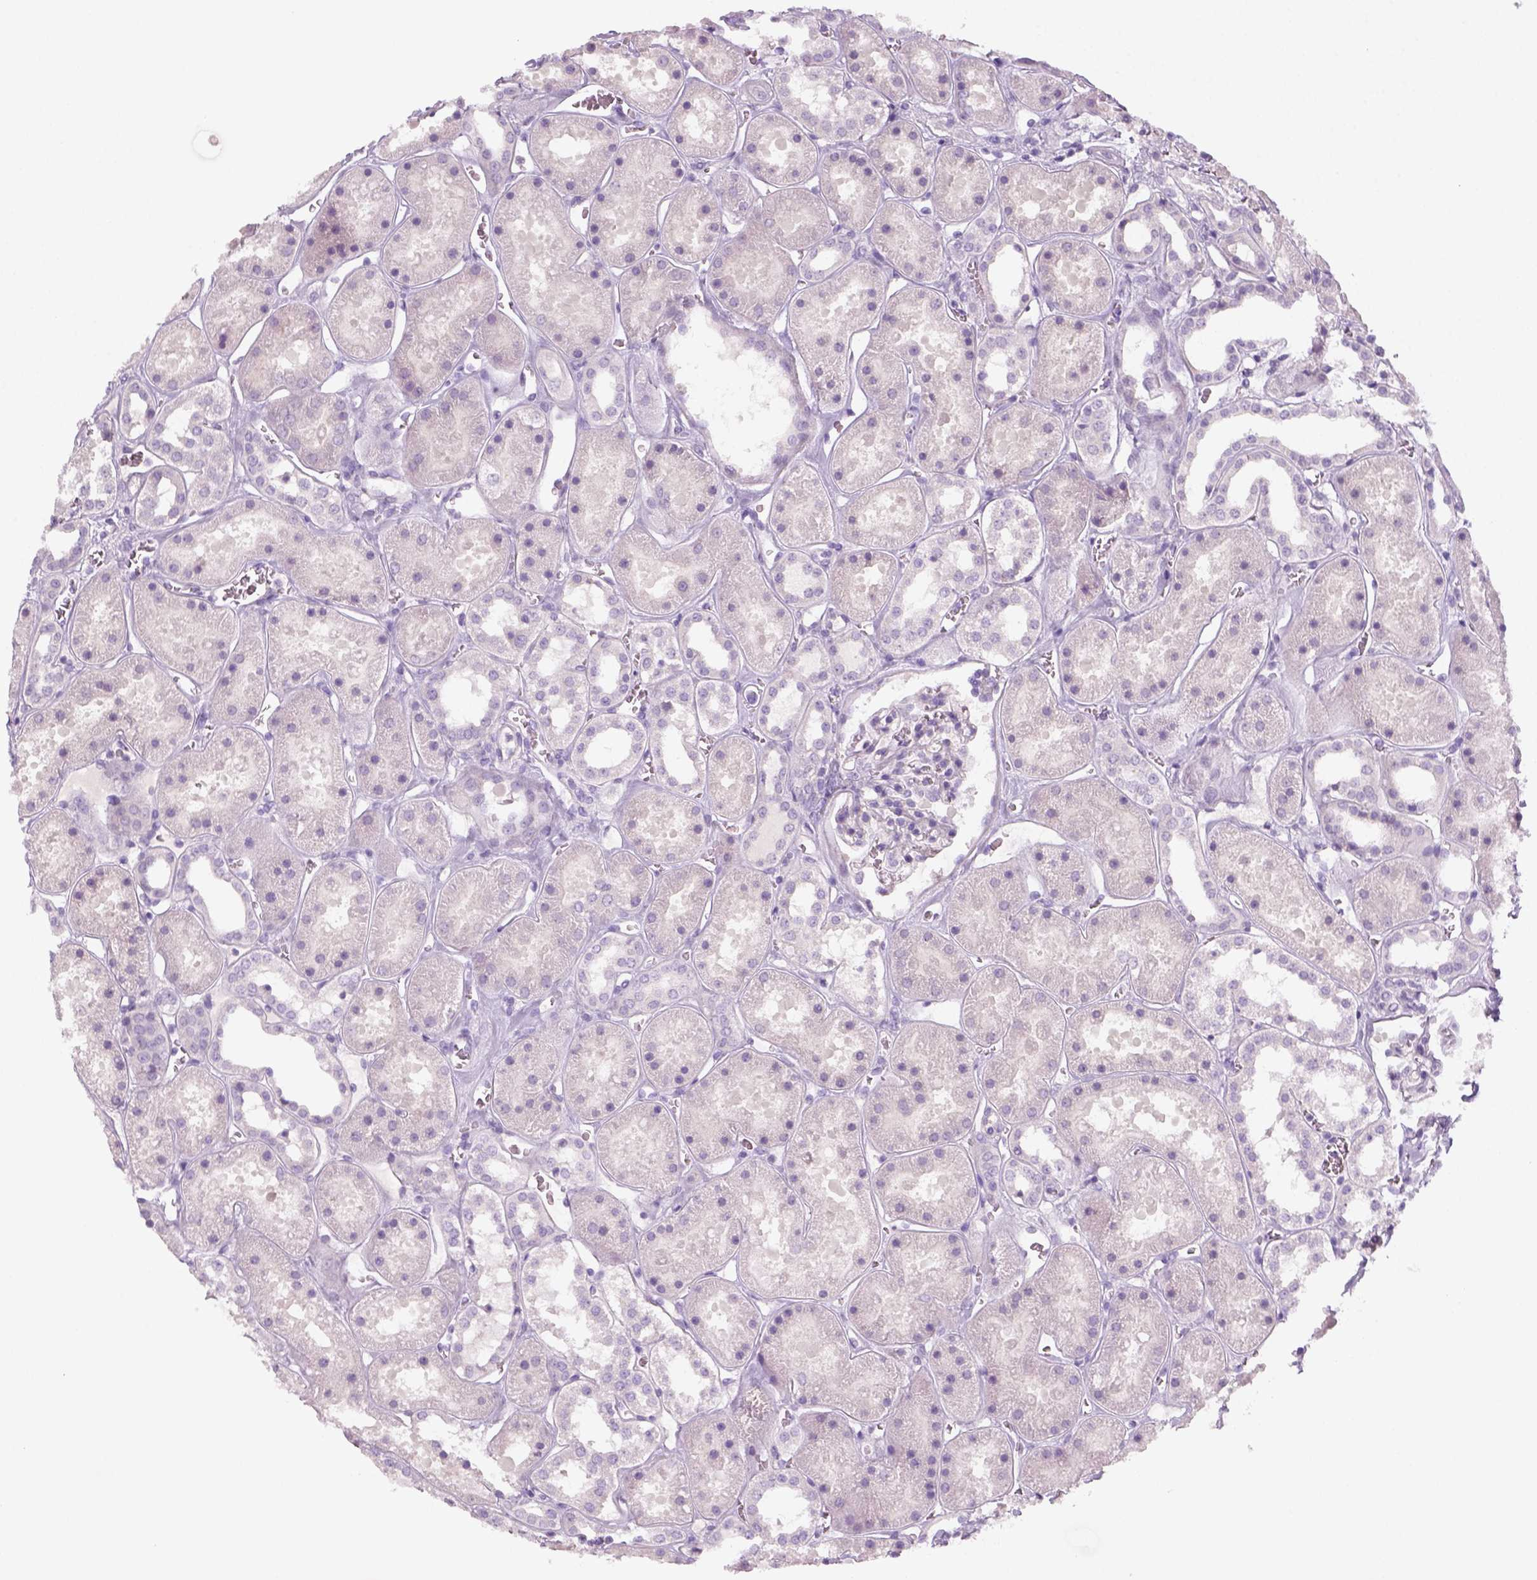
{"staining": {"intensity": "negative", "quantity": "none", "location": "none"}, "tissue": "kidney", "cell_type": "Cells in glomeruli", "image_type": "normal", "snomed": [{"axis": "morphology", "description": "Normal tissue, NOS"}, {"axis": "topography", "description": "Kidney"}], "caption": "Micrograph shows no protein staining in cells in glomeruli of benign kidney.", "gene": "KRT25", "patient": {"sex": "female", "age": 41}}